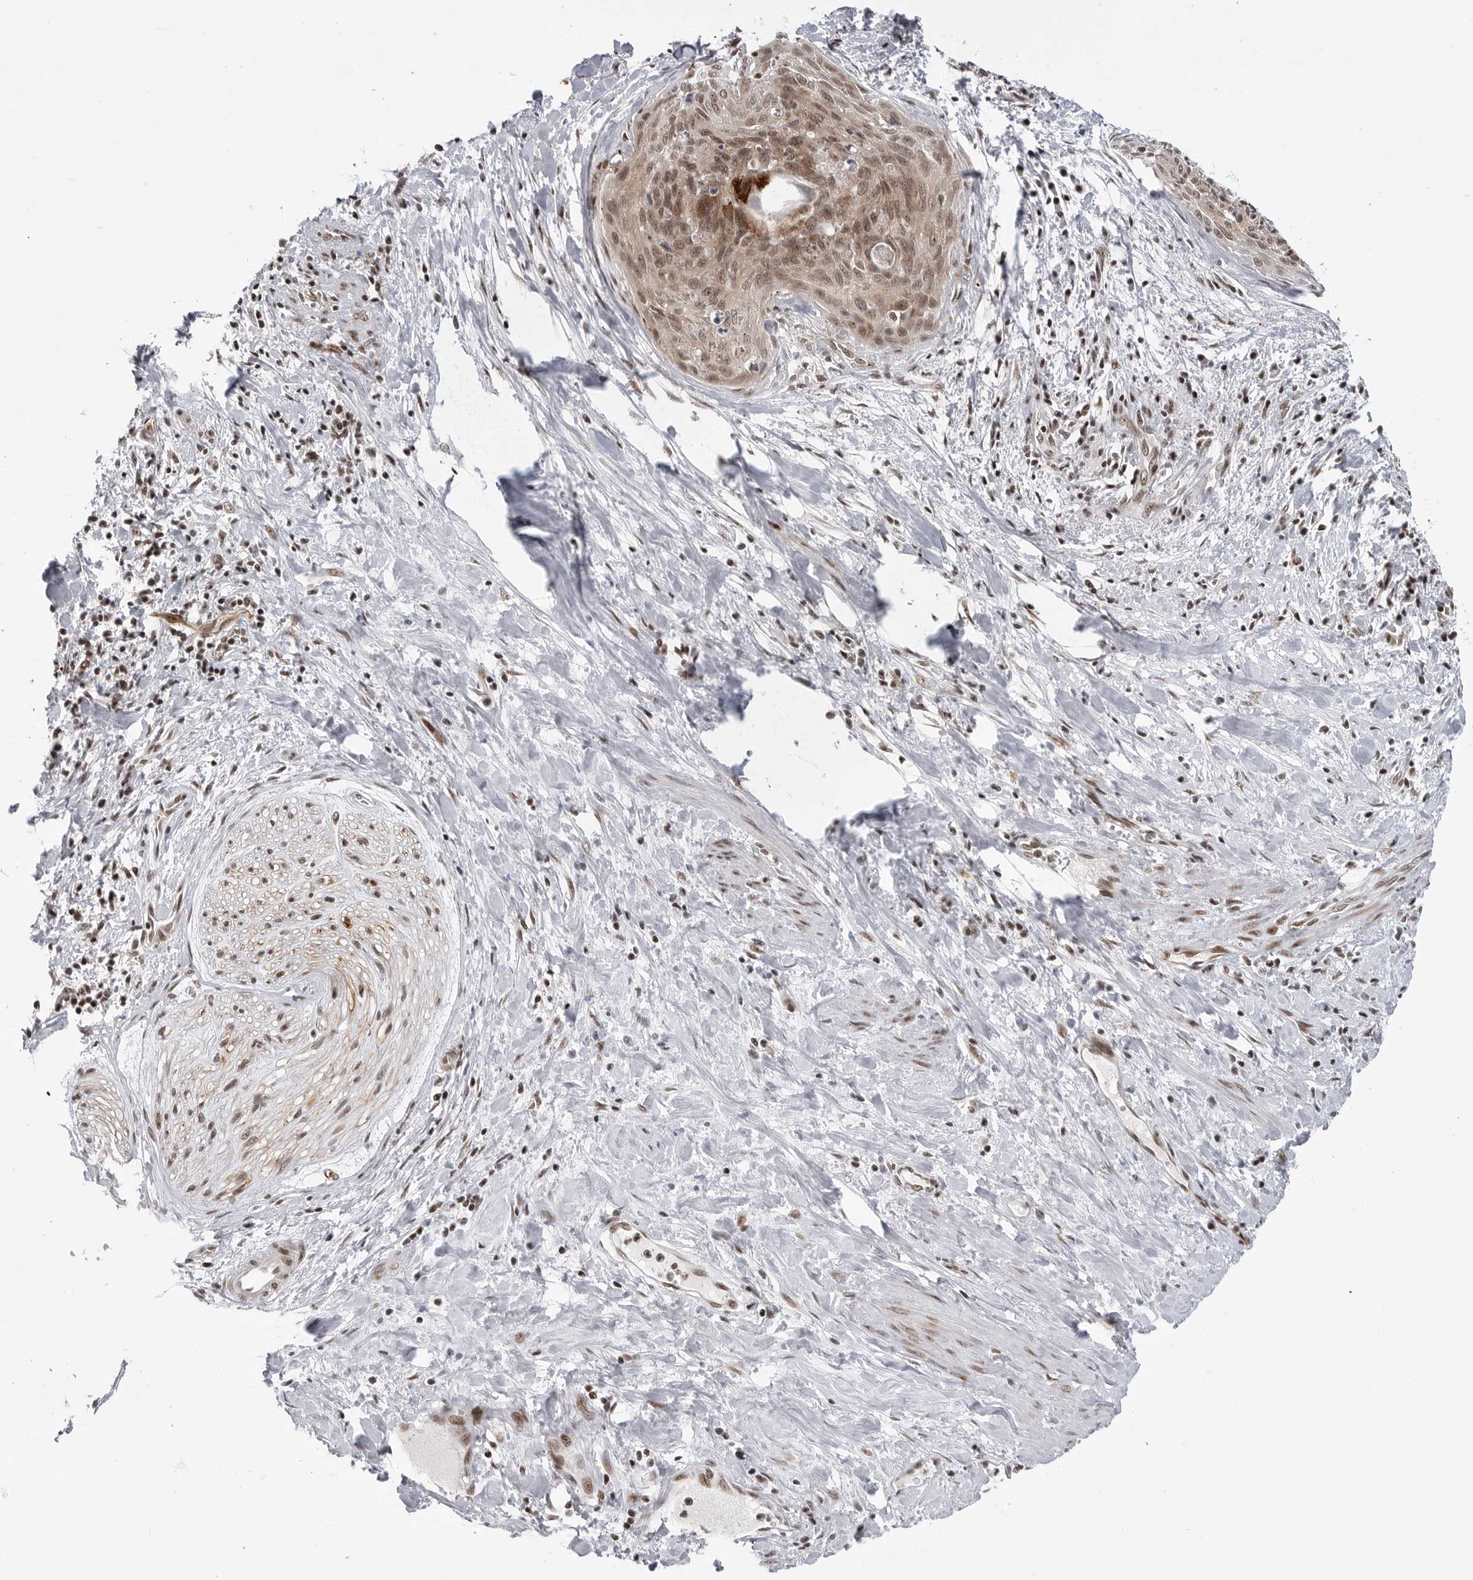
{"staining": {"intensity": "moderate", "quantity": ">75%", "location": "cytoplasmic/membranous,nuclear"}, "tissue": "cervical cancer", "cell_type": "Tumor cells", "image_type": "cancer", "snomed": [{"axis": "morphology", "description": "Squamous cell carcinoma, NOS"}, {"axis": "topography", "description": "Cervix"}], "caption": "Protein staining of cervical cancer (squamous cell carcinoma) tissue displays moderate cytoplasmic/membranous and nuclear staining in approximately >75% of tumor cells. The staining is performed using DAB (3,3'-diaminobenzidine) brown chromogen to label protein expression. The nuclei are counter-stained blue using hematoxylin.", "gene": "TRIM66", "patient": {"sex": "female", "age": 55}}